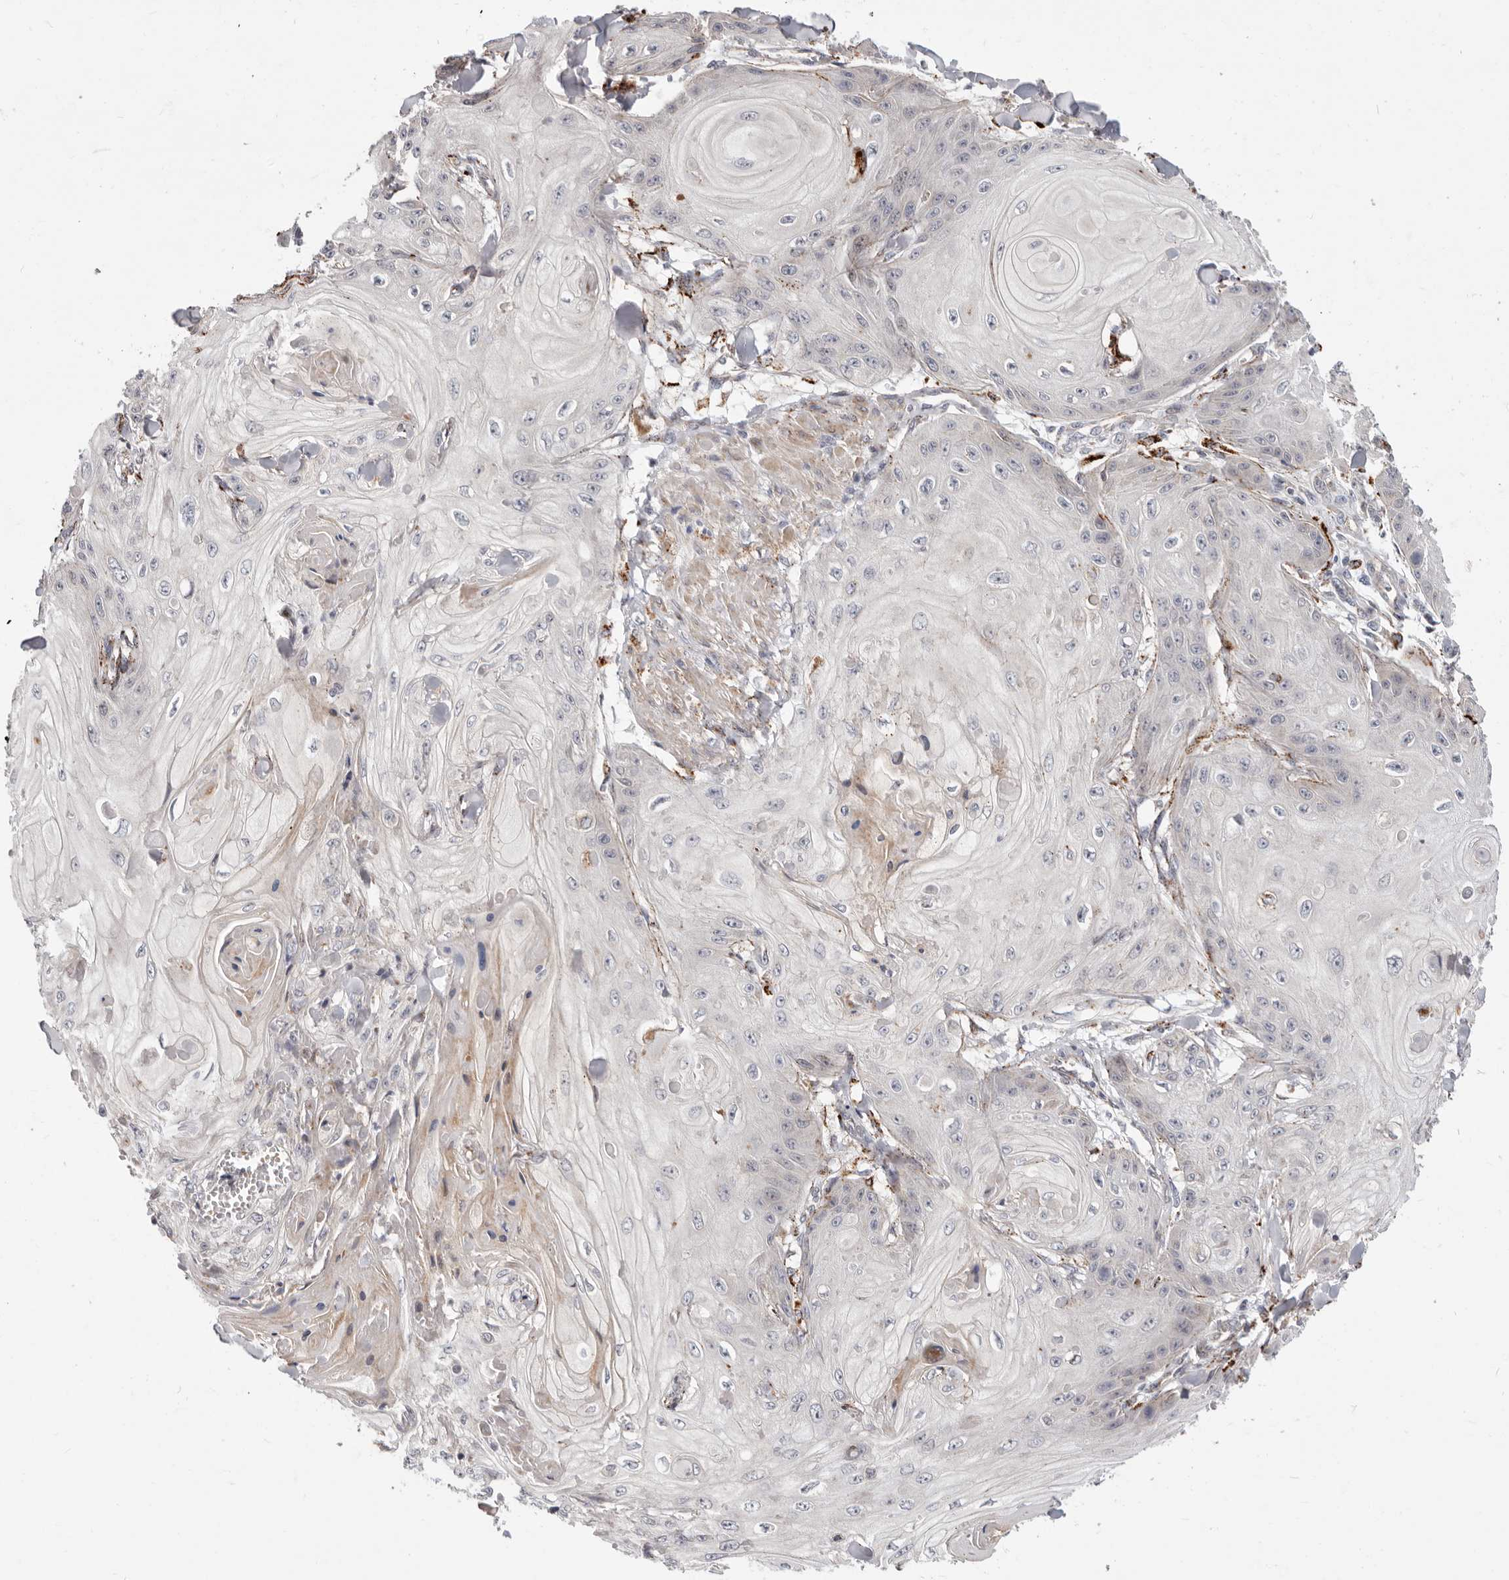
{"staining": {"intensity": "weak", "quantity": "<25%", "location": "cytoplasmic/membranous"}, "tissue": "skin cancer", "cell_type": "Tumor cells", "image_type": "cancer", "snomed": [{"axis": "morphology", "description": "Squamous cell carcinoma, NOS"}, {"axis": "topography", "description": "Skin"}], "caption": "The histopathology image displays no staining of tumor cells in skin squamous cell carcinoma. Brightfield microscopy of immunohistochemistry stained with DAB (3,3'-diaminobenzidine) (brown) and hematoxylin (blue), captured at high magnification.", "gene": "TOR3A", "patient": {"sex": "male", "age": 74}}